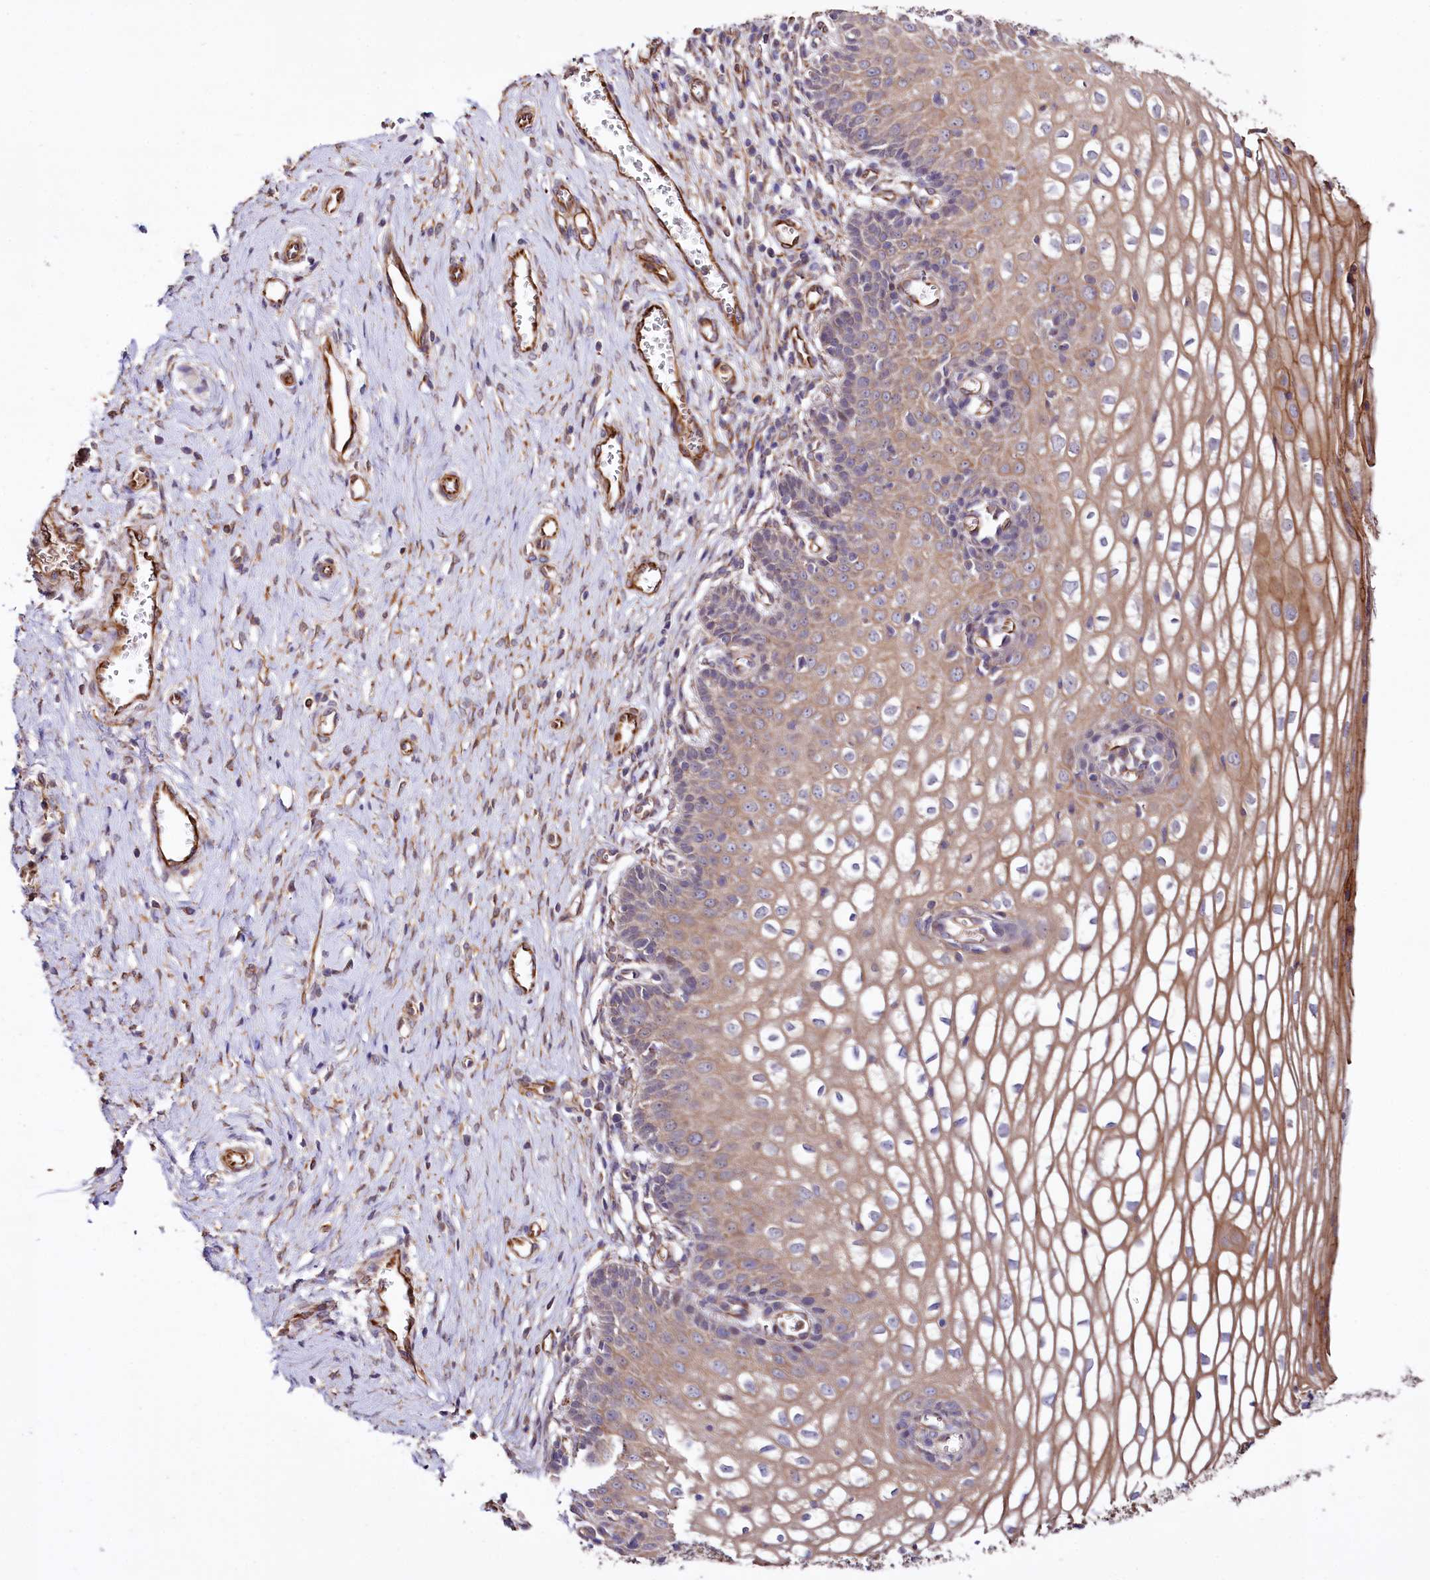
{"staining": {"intensity": "negative", "quantity": "none", "location": "none"}, "tissue": "cervix", "cell_type": "Glandular cells", "image_type": "normal", "snomed": [{"axis": "morphology", "description": "Normal tissue, NOS"}, {"axis": "morphology", "description": "Adenocarcinoma, NOS"}, {"axis": "topography", "description": "Cervix"}], "caption": "Cervix was stained to show a protein in brown. There is no significant positivity in glandular cells. The staining is performed using DAB brown chromogen with nuclei counter-stained in using hematoxylin.", "gene": "TTC12", "patient": {"sex": "female", "age": 29}}